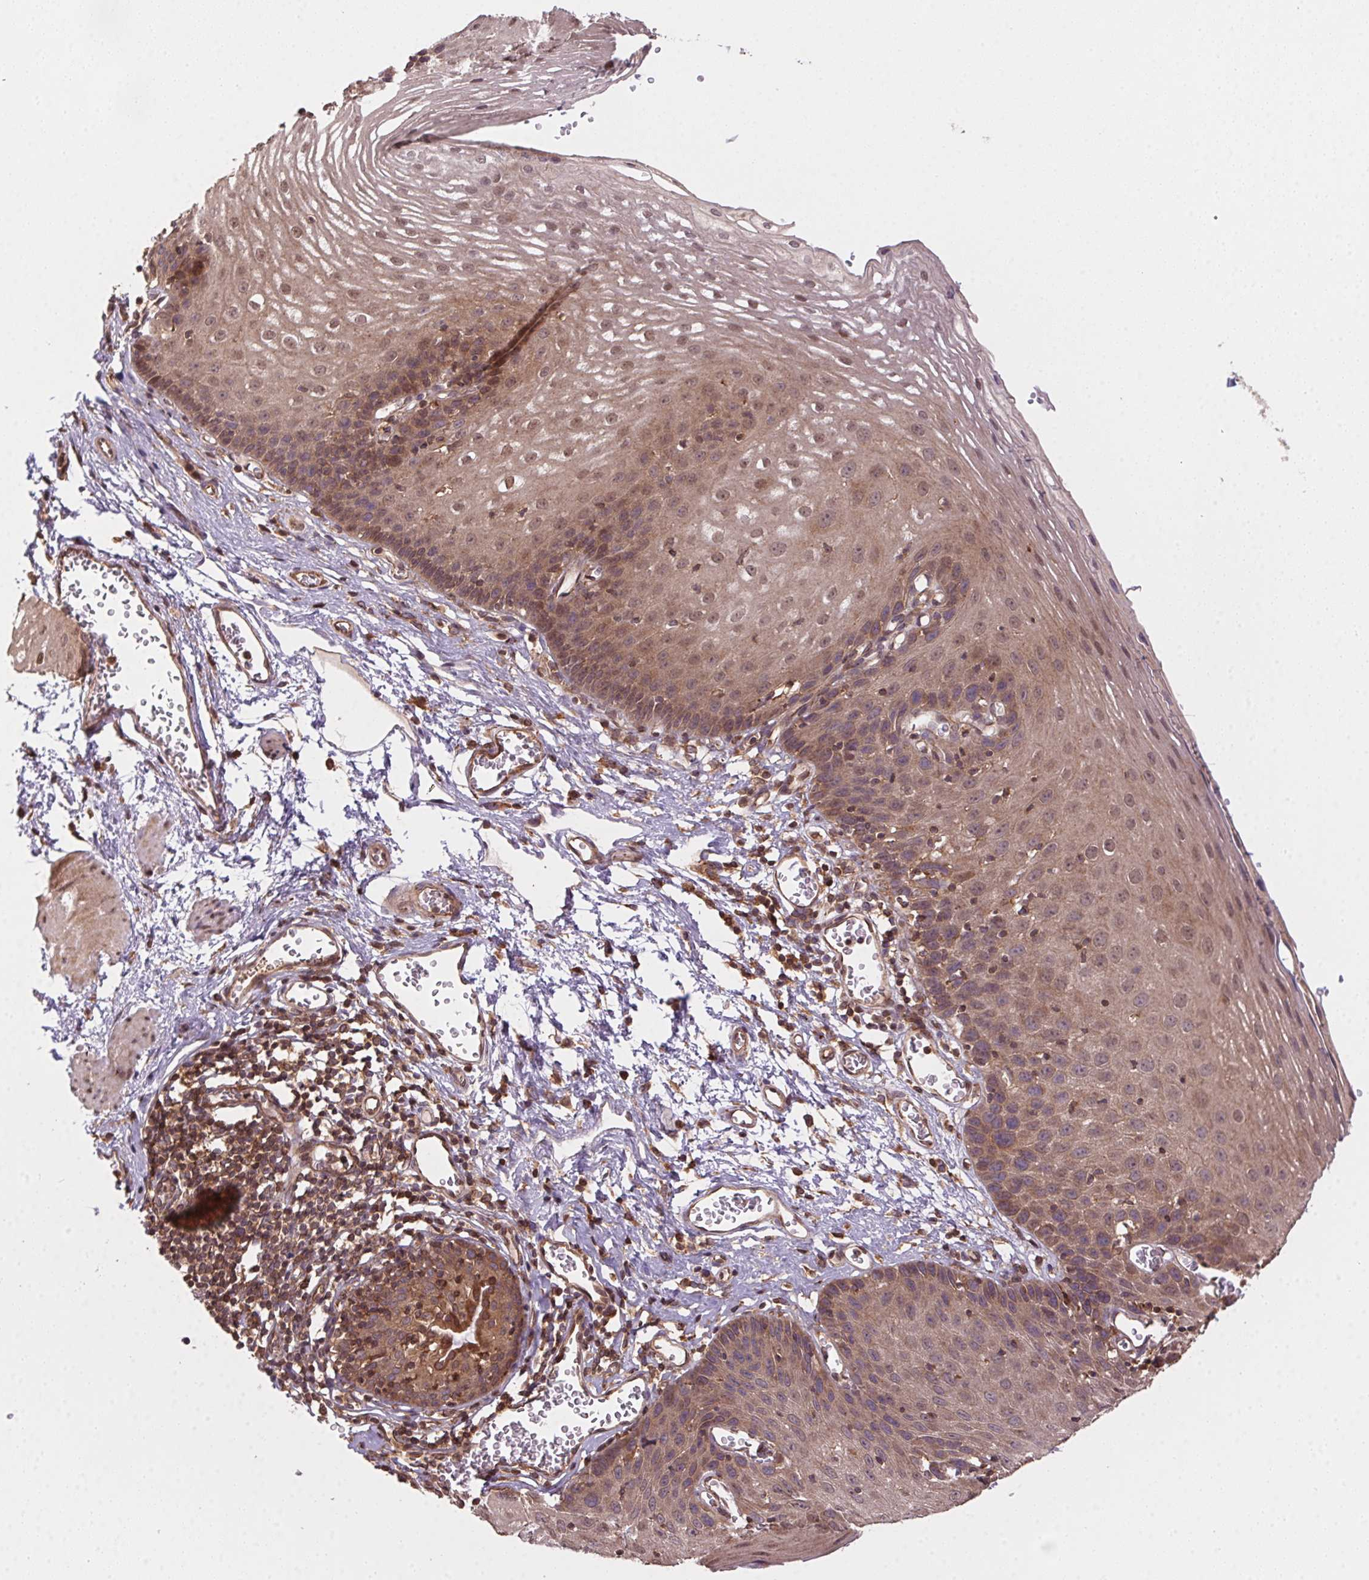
{"staining": {"intensity": "moderate", "quantity": "25%-75%", "location": "cytoplasmic/membranous,nuclear"}, "tissue": "esophagus", "cell_type": "Squamous epithelial cells", "image_type": "normal", "snomed": [{"axis": "morphology", "description": "Normal tissue, NOS"}, {"axis": "topography", "description": "Esophagus"}], "caption": "A photomicrograph showing moderate cytoplasmic/membranous,nuclear staining in about 25%-75% of squamous epithelial cells in unremarkable esophagus, as visualized by brown immunohistochemical staining.", "gene": "MEX3D", "patient": {"sex": "male", "age": 72}}